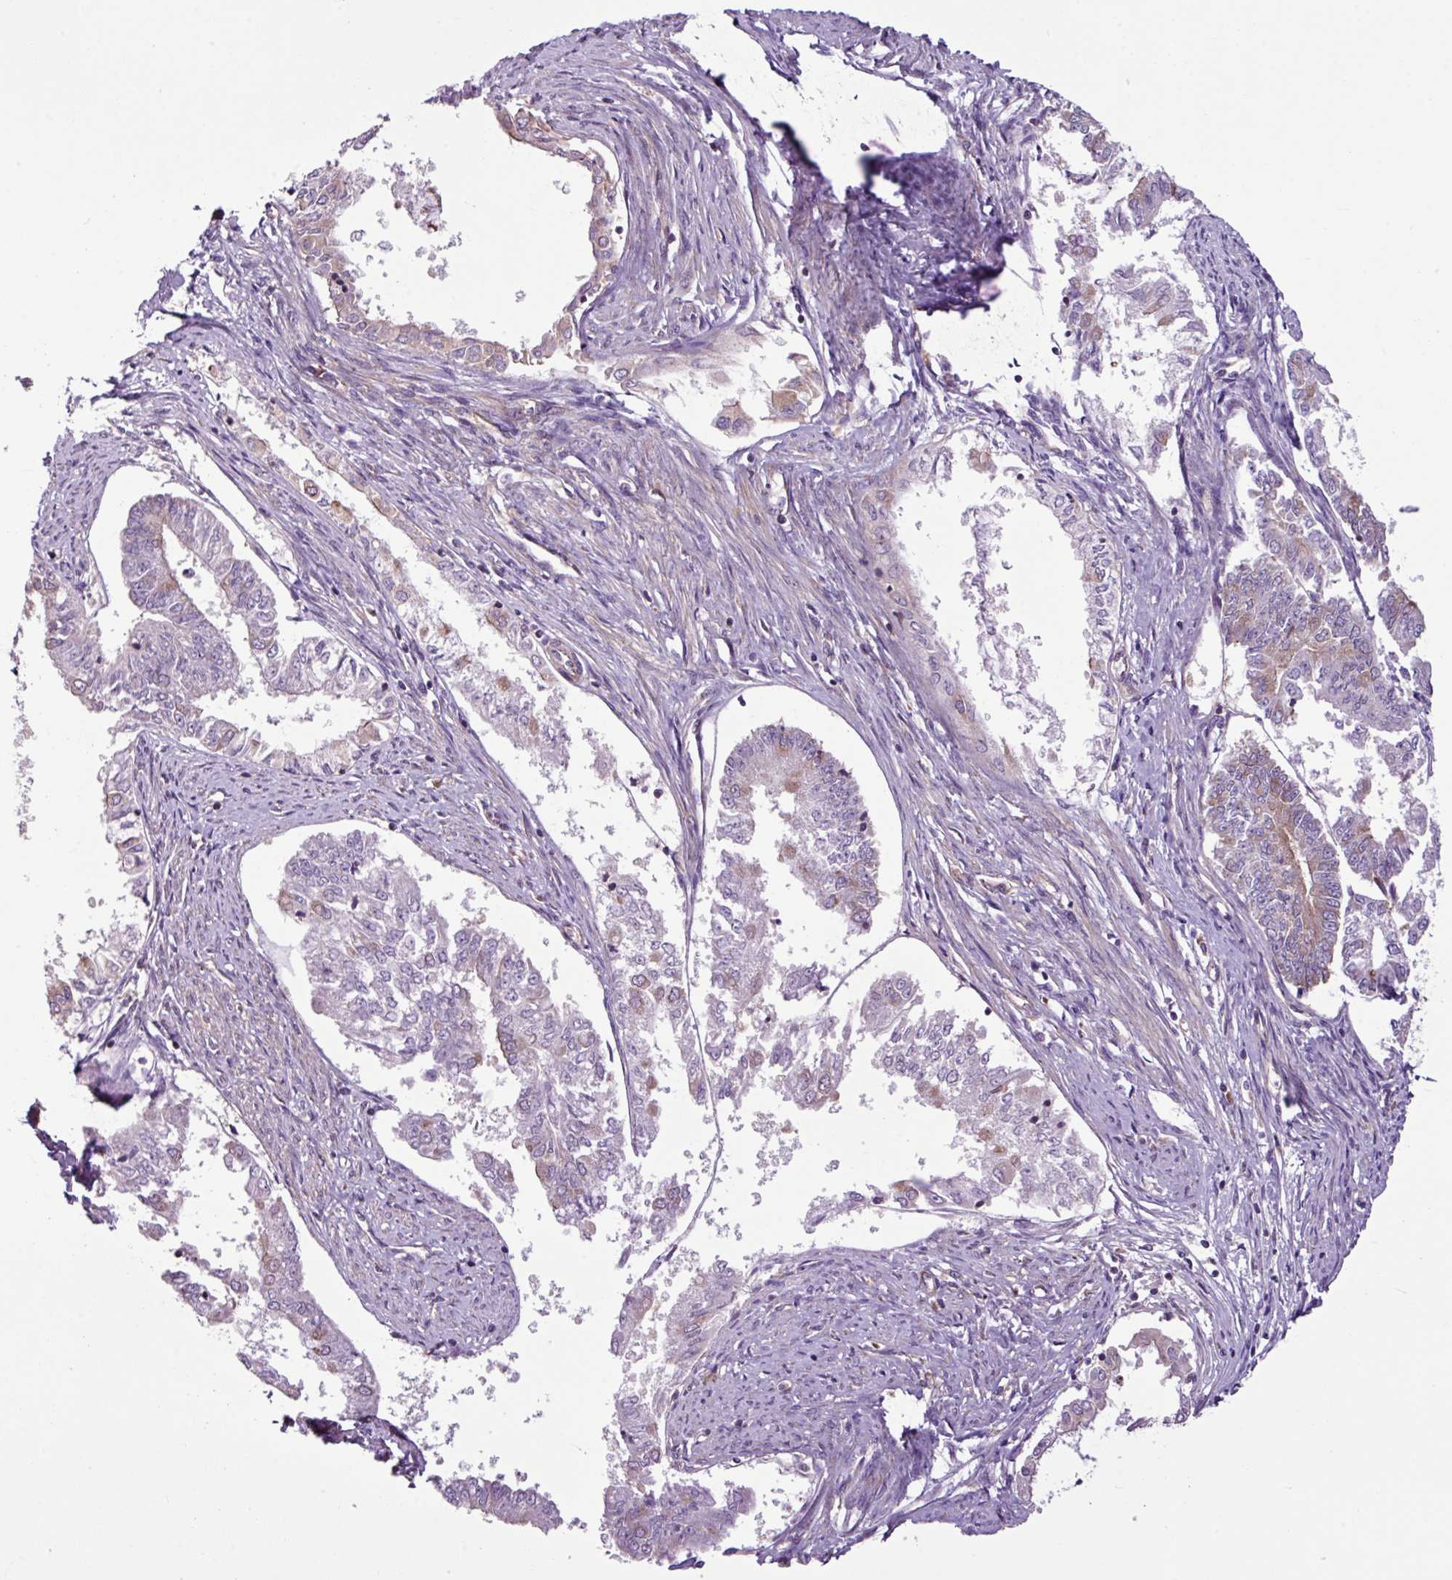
{"staining": {"intensity": "moderate", "quantity": "<25%", "location": "cytoplasmic/membranous"}, "tissue": "endometrial cancer", "cell_type": "Tumor cells", "image_type": "cancer", "snomed": [{"axis": "morphology", "description": "Adenocarcinoma, NOS"}, {"axis": "topography", "description": "Endometrium"}], "caption": "A micrograph showing moderate cytoplasmic/membranous positivity in about <25% of tumor cells in adenocarcinoma (endometrial), as visualized by brown immunohistochemical staining.", "gene": "MROH2A", "patient": {"sex": "female", "age": 76}}